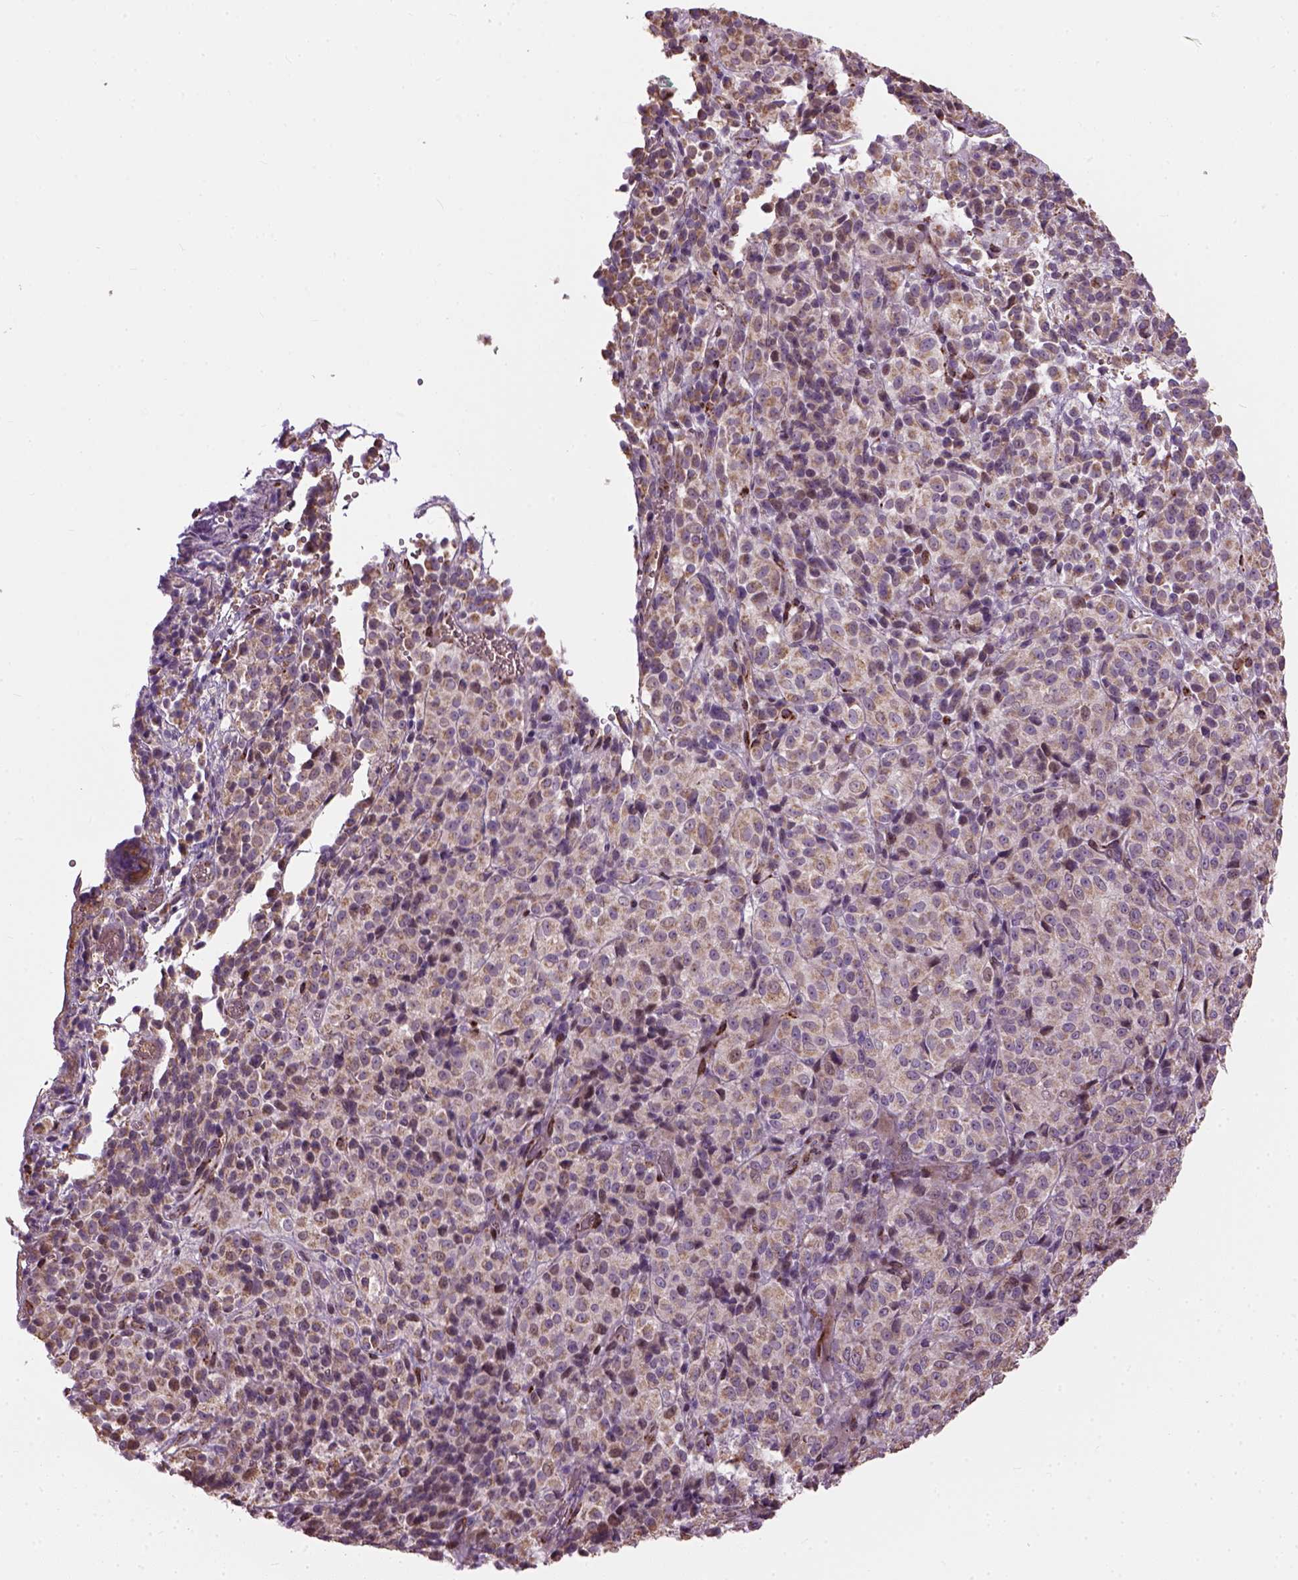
{"staining": {"intensity": "weak", "quantity": ">75%", "location": "cytoplasmic/membranous"}, "tissue": "melanoma", "cell_type": "Tumor cells", "image_type": "cancer", "snomed": [{"axis": "morphology", "description": "Malignant melanoma, Metastatic site"}, {"axis": "topography", "description": "Brain"}], "caption": "Immunohistochemistry photomicrograph of neoplastic tissue: melanoma stained using immunohistochemistry exhibits low levels of weak protein expression localized specifically in the cytoplasmic/membranous of tumor cells, appearing as a cytoplasmic/membranous brown color.", "gene": "XK", "patient": {"sex": "female", "age": 56}}